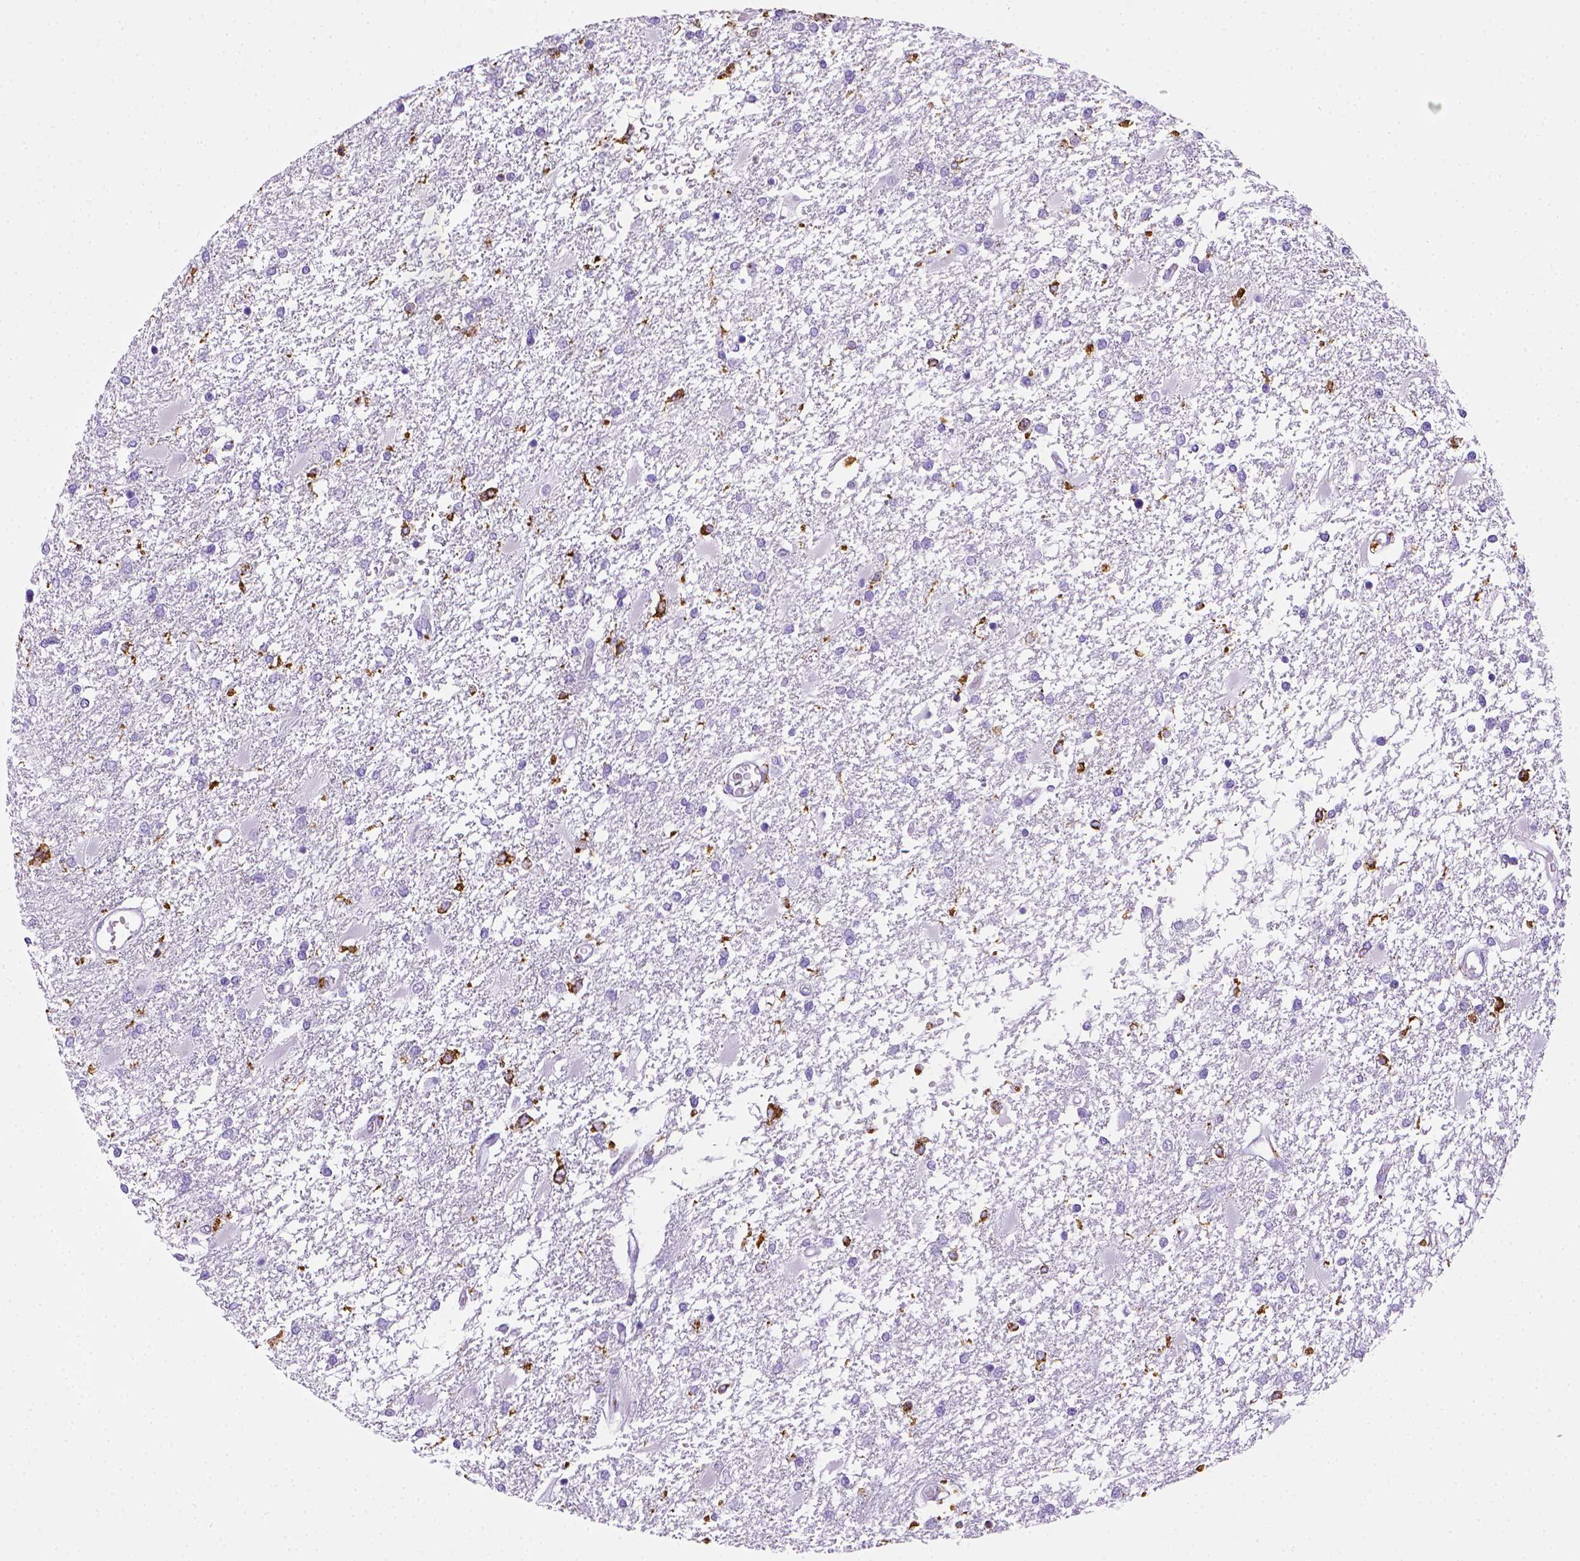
{"staining": {"intensity": "negative", "quantity": "none", "location": "none"}, "tissue": "glioma", "cell_type": "Tumor cells", "image_type": "cancer", "snomed": [{"axis": "morphology", "description": "Glioma, malignant, High grade"}, {"axis": "topography", "description": "Cerebral cortex"}], "caption": "IHC micrograph of human glioma stained for a protein (brown), which demonstrates no staining in tumor cells.", "gene": "CD68", "patient": {"sex": "male", "age": 79}}